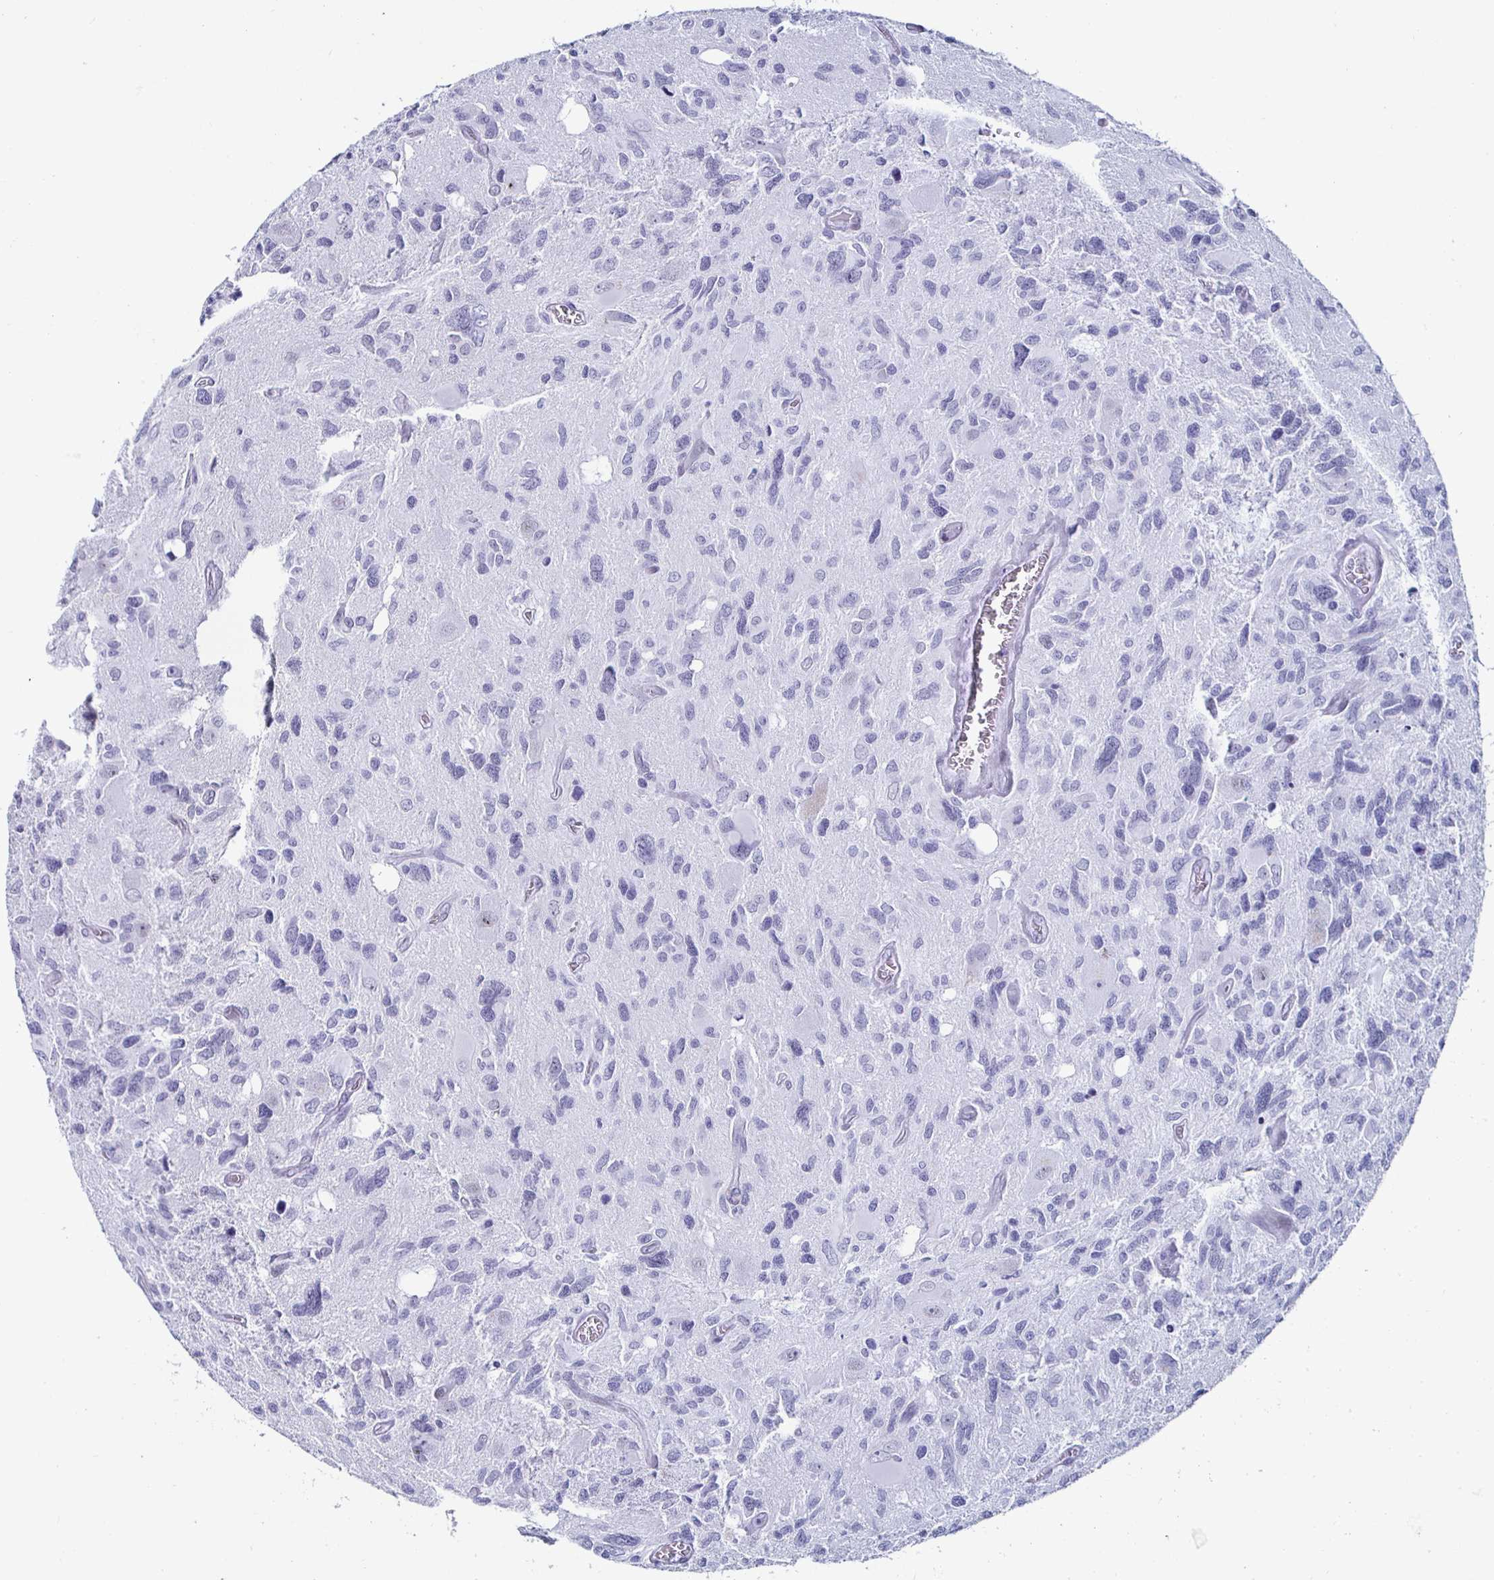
{"staining": {"intensity": "negative", "quantity": "none", "location": "none"}, "tissue": "glioma", "cell_type": "Tumor cells", "image_type": "cancer", "snomed": [{"axis": "morphology", "description": "Glioma, malignant, High grade"}, {"axis": "topography", "description": "Brain"}], "caption": "High magnification brightfield microscopy of glioma stained with DAB (3,3'-diaminobenzidine) (brown) and counterstained with hematoxylin (blue): tumor cells show no significant positivity.", "gene": "KRT4", "patient": {"sex": "male", "age": 49}}